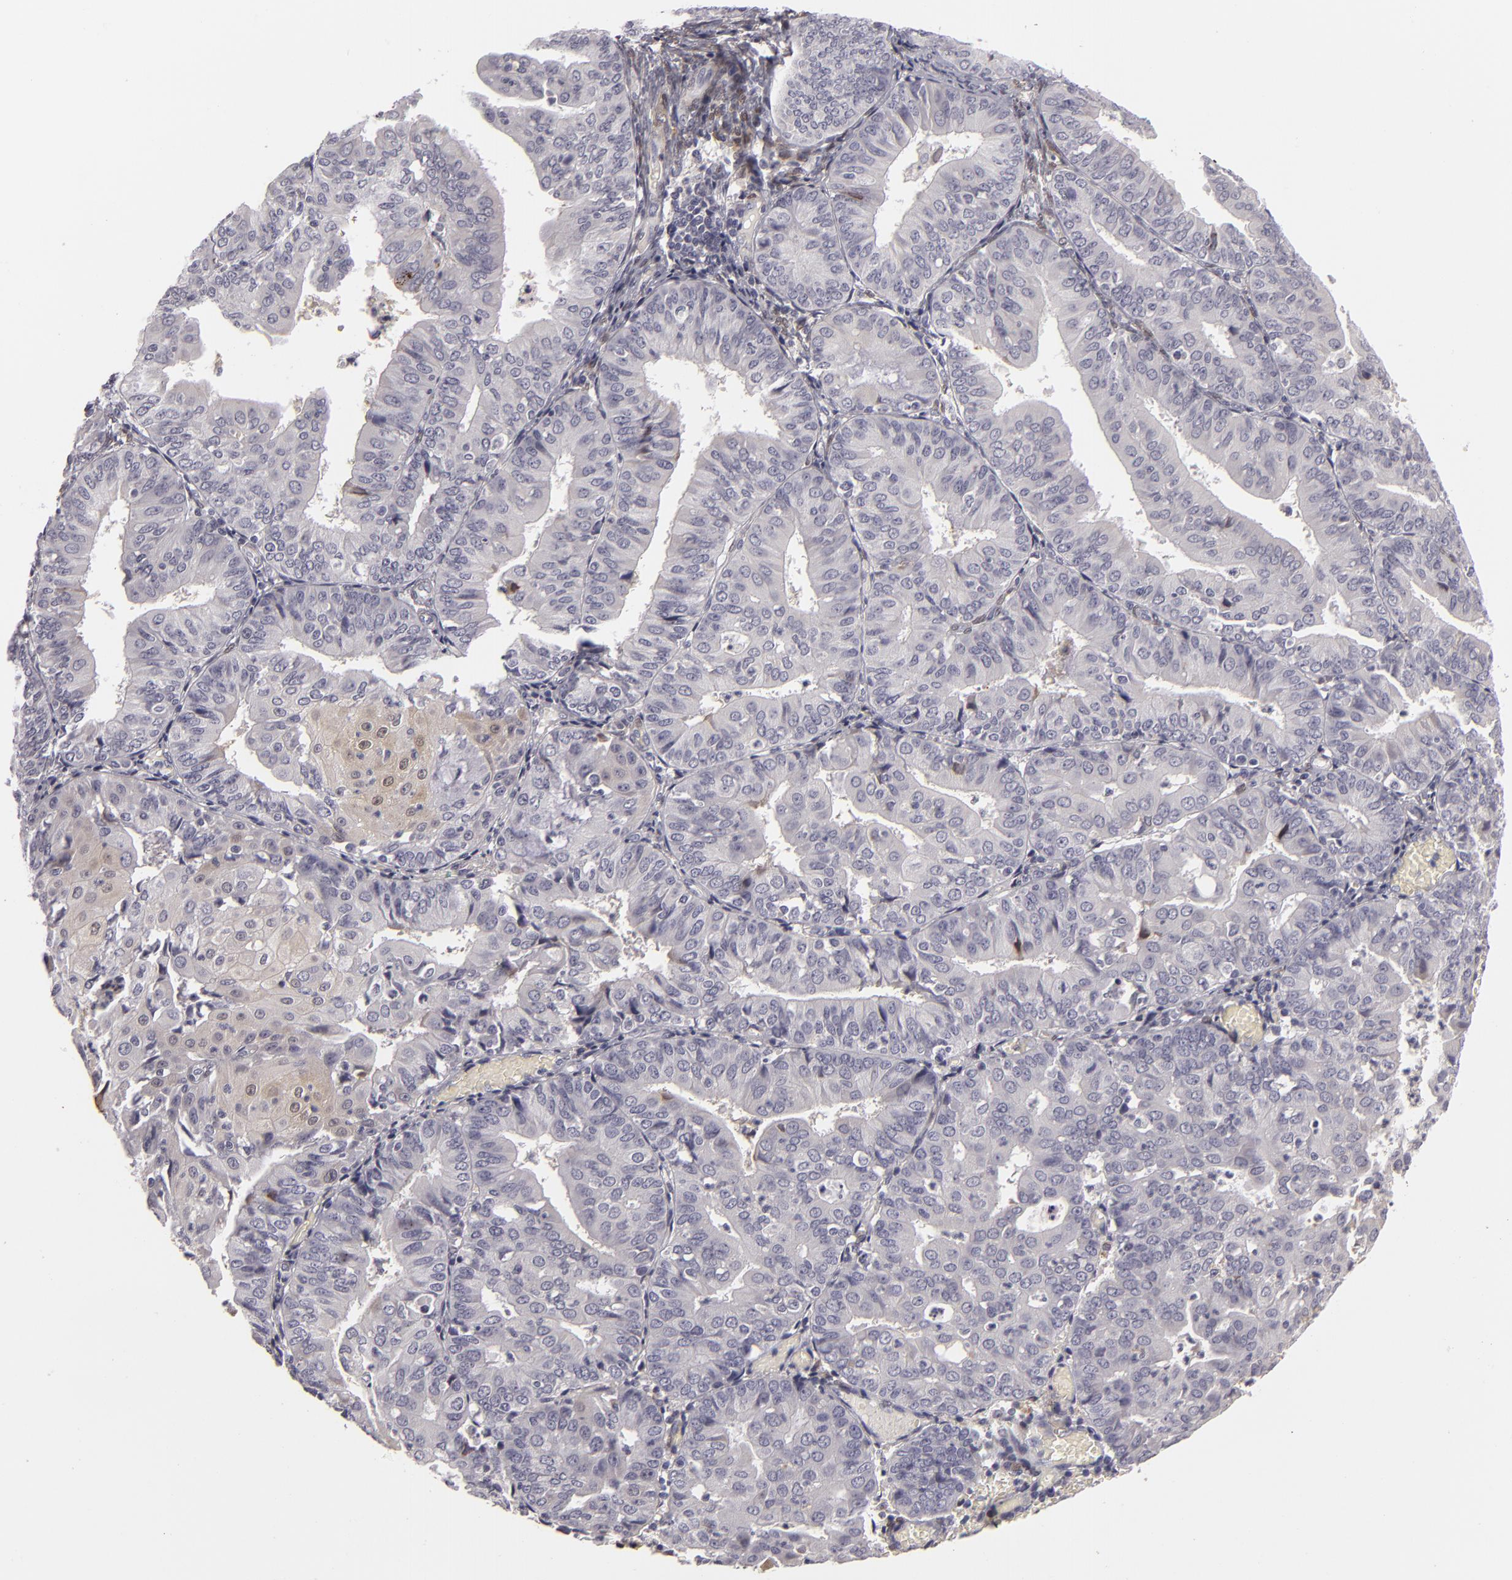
{"staining": {"intensity": "negative", "quantity": "none", "location": "none"}, "tissue": "endometrial cancer", "cell_type": "Tumor cells", "image_type": "cancer", "snomed": [{"axis": "morphology", "description": "Adenocarcinoma, NOS"}, {"axis": "topography", "description": "Endometrium"}], "caption": "DAB immunohistochemical staining of human endometrial adenocarcinoma exhibits no significant positivity in tumor cells.", "gene": "EFS", "patient": {"sex": "female", "age": 79}}